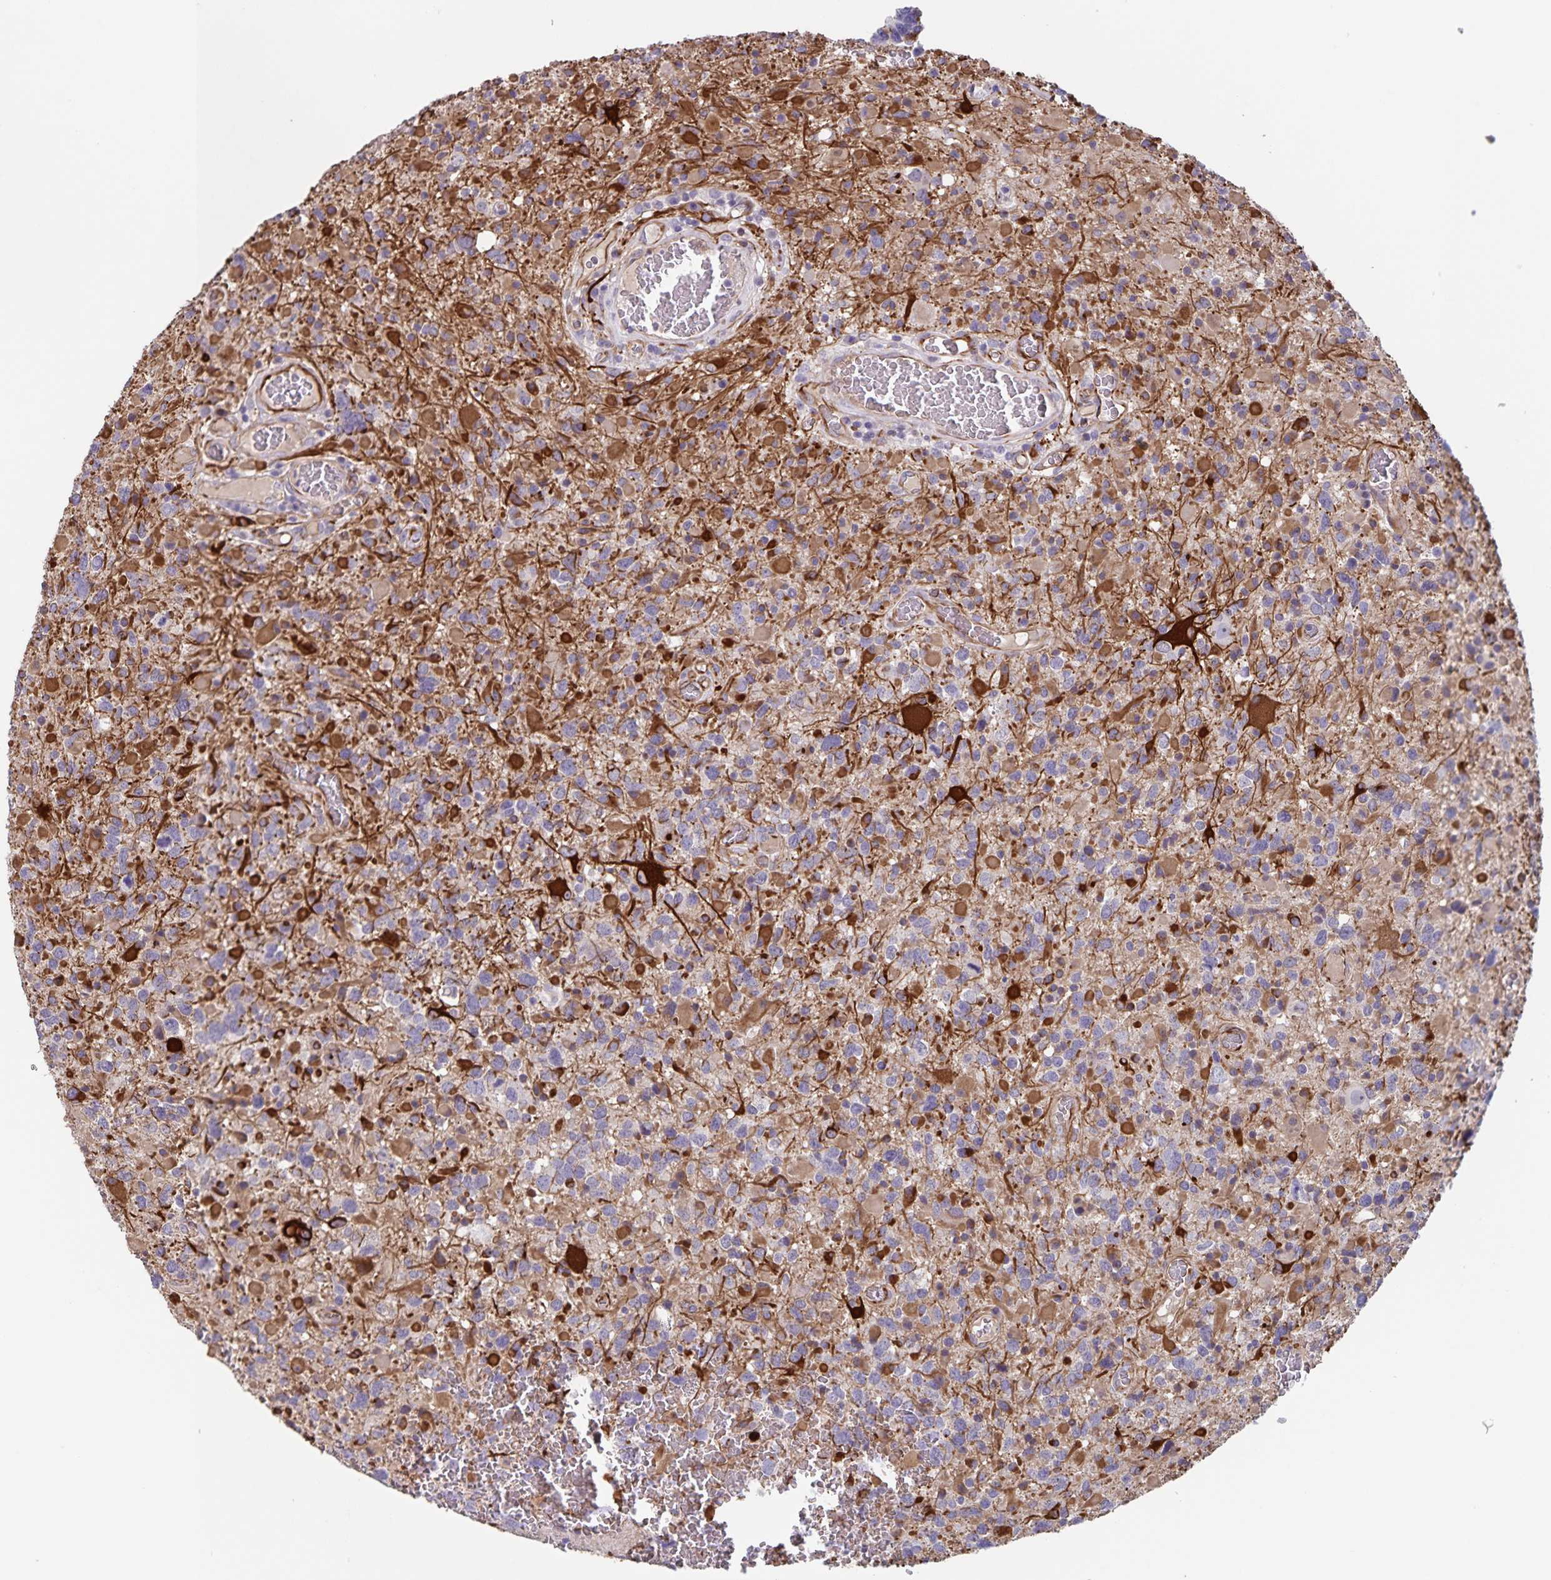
{"staining": {"intensity": "moderate", "quantity": "<25%", "location": "cytoplasmic/membranous"}, "tissue": "glioma", "cell_type": "Tumor cells", "image_type": "cancer", "snomed": [{"axis": "morphology", "description": "Glioma, malignant, High grade"}, {"axis": "topography", "description": "Brain"}], "caption": "Immunohistochemistry of human high-grade glioma (malignant) exhibits low levels of moderate cytoplasmic/membranous expression in about <25% of tumor cells. The protein of interest is shown in brown color, while the nuclei are stained blue.", "gene": "SYNM", "patient": {"sex": "female", "age": 40}}